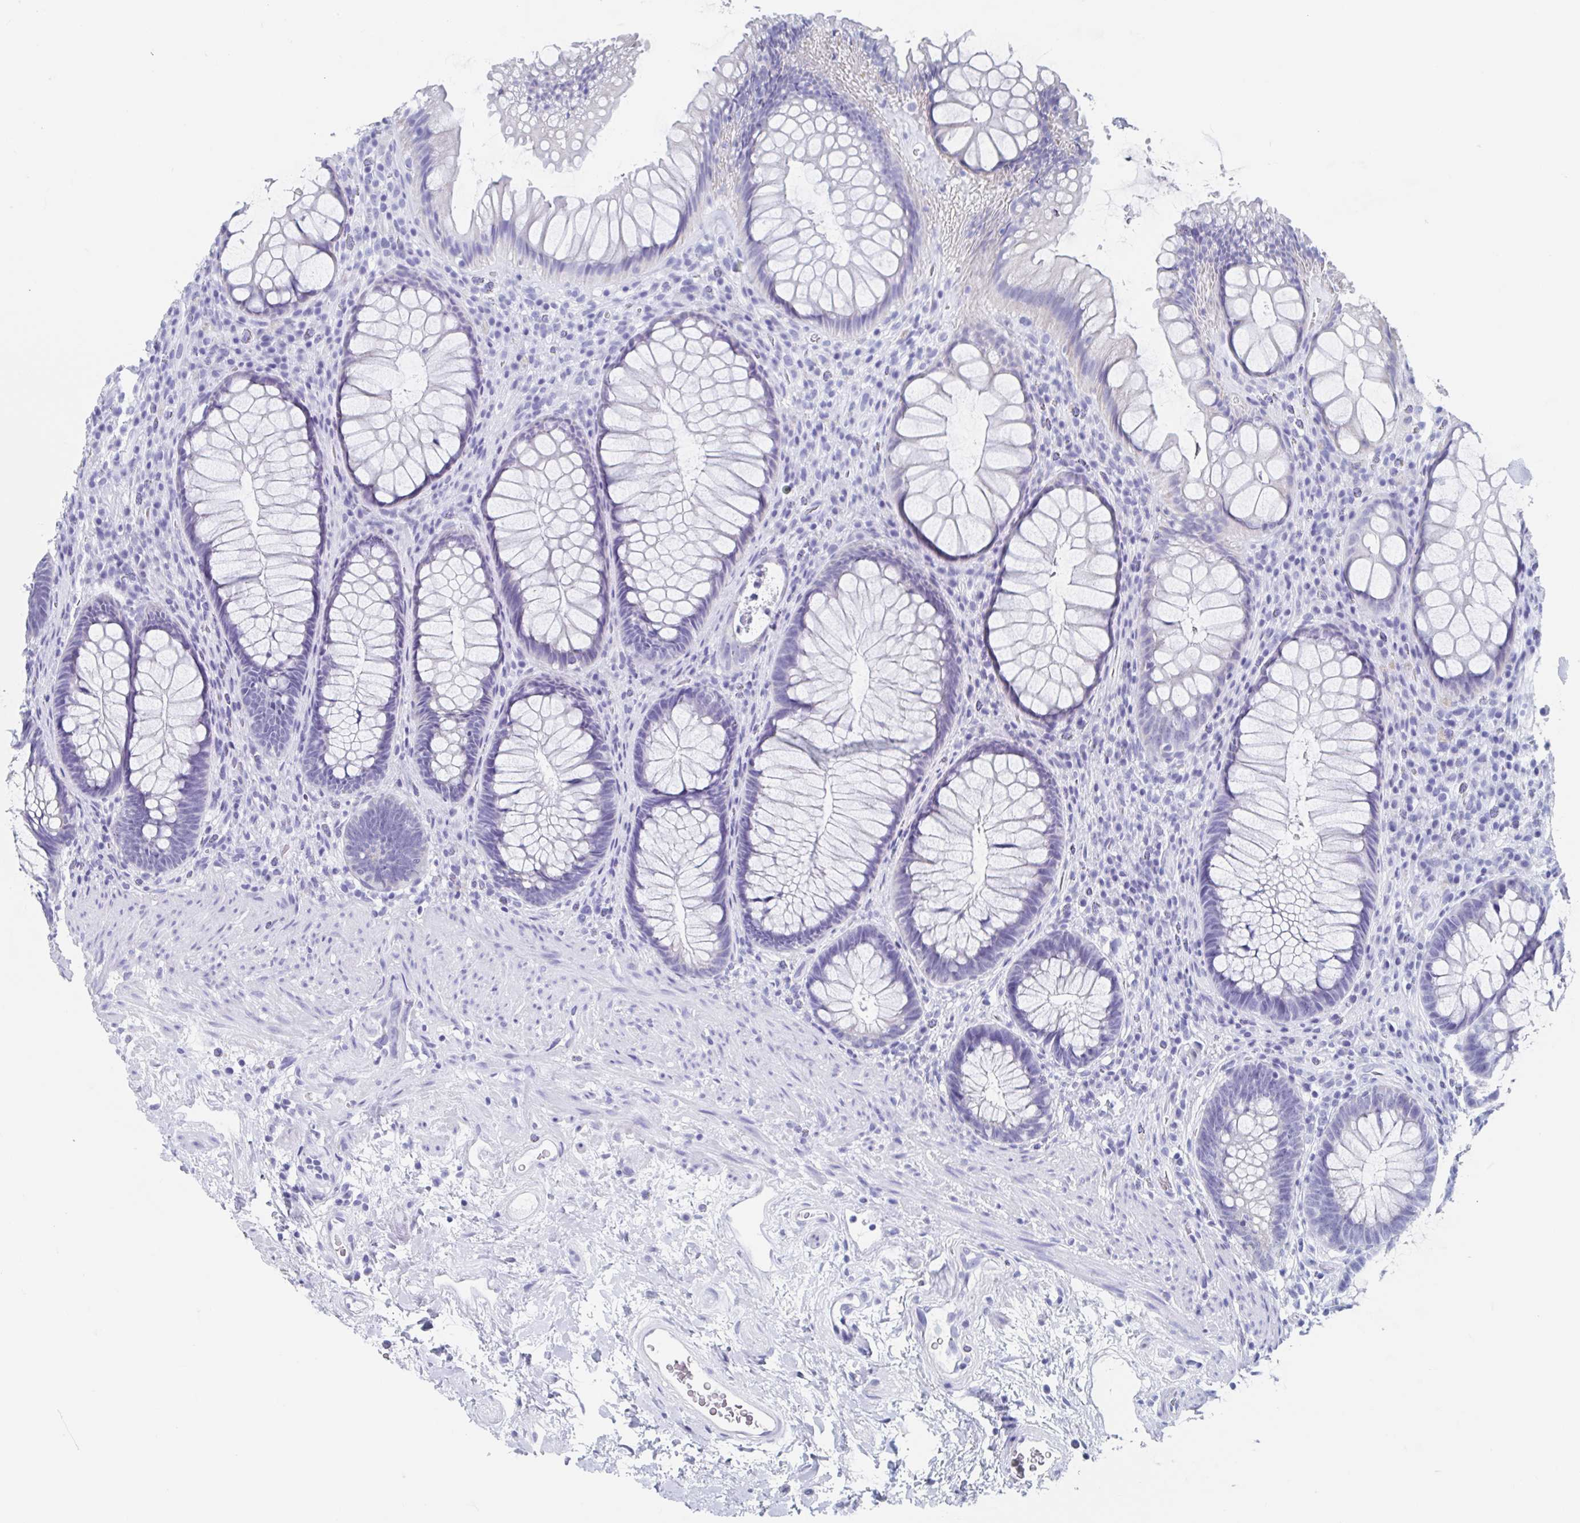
{"staining": {"intensity": "negative", "quantity": "none", "location": "none"}, "tissue": "rectum", "cell_type": "Glandular cells", "image_type": "normal", "snomed": [{"axis": "morphology", "description": "Normal tissue, NOS"}, {"axis": "topography", "description": "Smooth muscle"}, {"axis": "topography", "description": "Rectum"}], "caption": "Immunohistochemistry (IHC) photomicrograph of unremarkable rectum stained for a protein (brown), which shows no expression in glandular cells.", "gene": "C10orf53", "patient": {"sex": "male", "age": 53}}